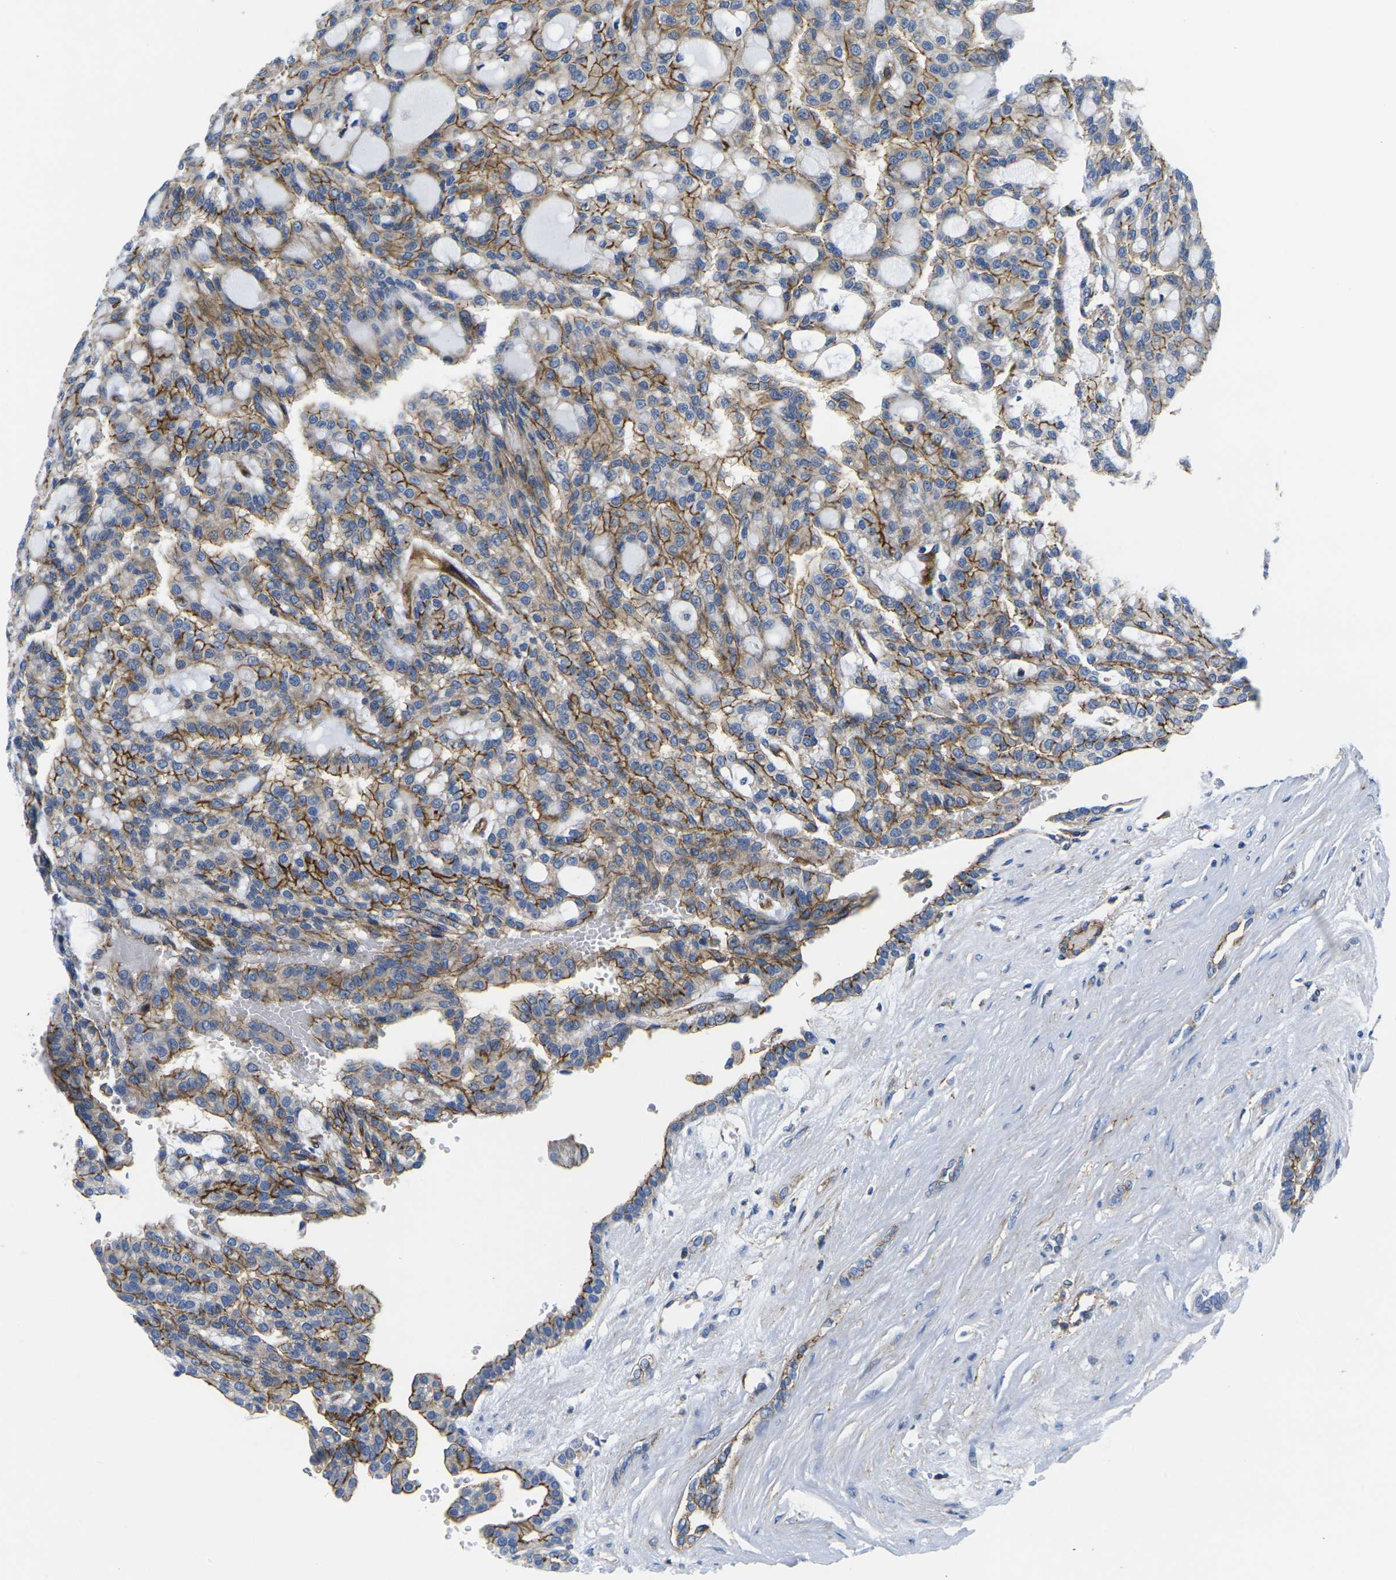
{"staining": {"intensity": "strong", "quantity": ">75%", "location": "cytoplasmic/membranous"}, "tissue": "renal cancer", "cell_type": "Tumor cells", "image_type": "cancer", "snomed": [{"axis": "morphology", "description": "Adenocarcinoma, NOS"}, {"axis": "topography", "description": "Kidney"}], "caption": "IHC (DAB (3,3'-diaminobenzidine)) staining of human renal adenocarcinoma displays strong cytoplasmic/membranous protein positivity in about >75% of tumor cells.", "gene": "IQGAP1", "patient": {"sex": "male", "age": 63}}